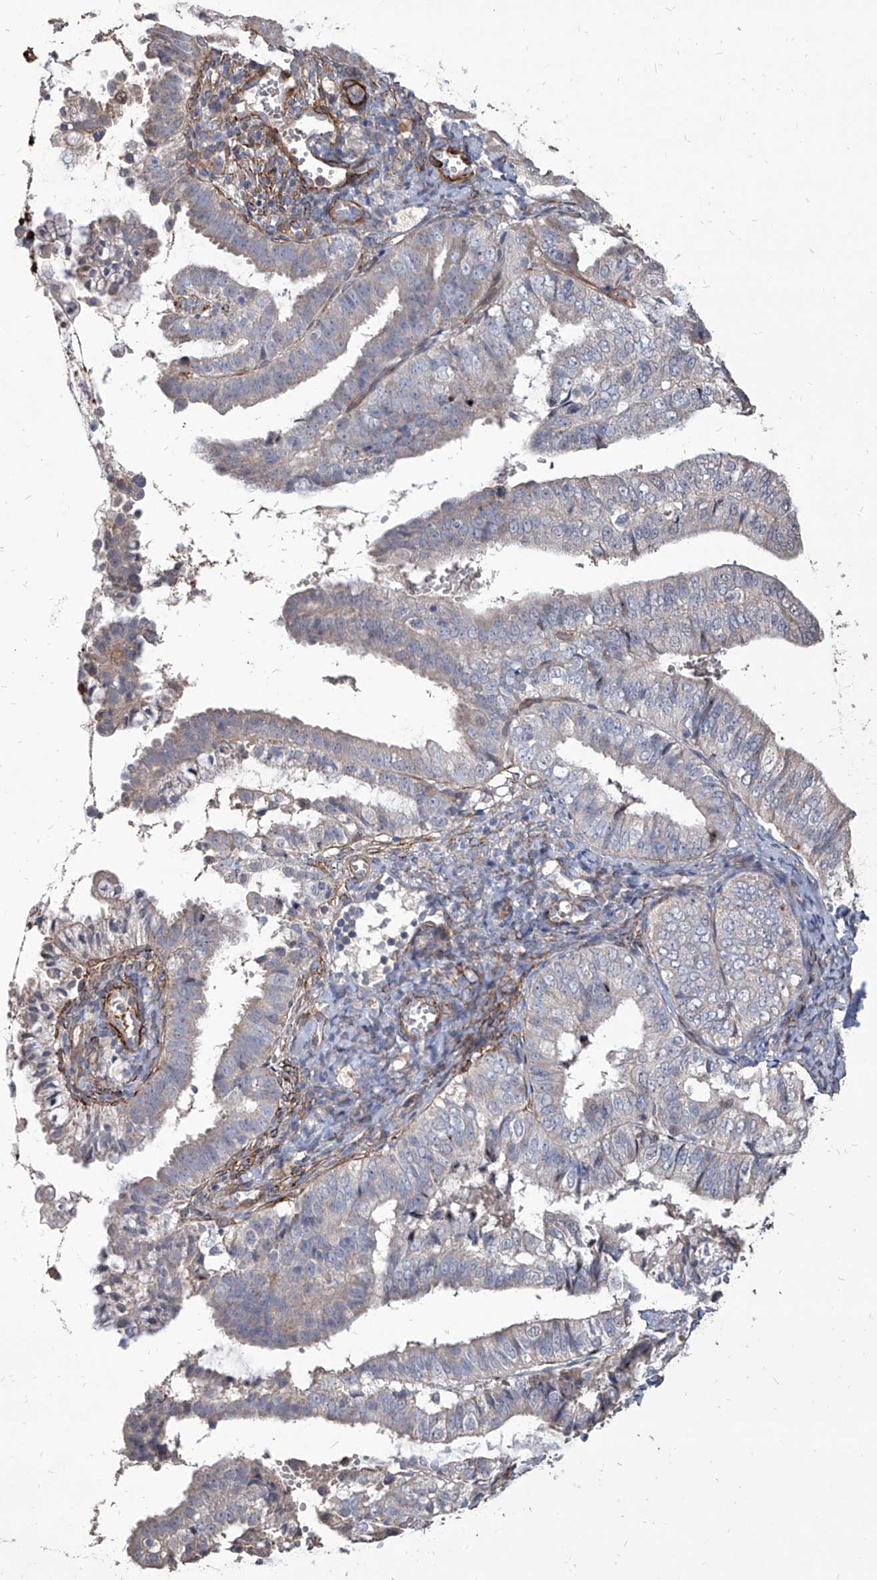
{"staining": {"intensity": "negative", "quantity": "none", "location": "none"}, "tissue": "endometrial cancer", "cell_type": "Tumor cells", "image_type": "cancer", "snomed": [{"axis": "morphology", "description": "Adenocarcinoma, NOS"}, {"axis": "topography", "description": "Endometrium"}], "caption": "The image shows no staining of tumor cells in endometrial adenocarcinoma.", "gene": "FAM83B", "patient": {"sex": "female", "age": 63}}